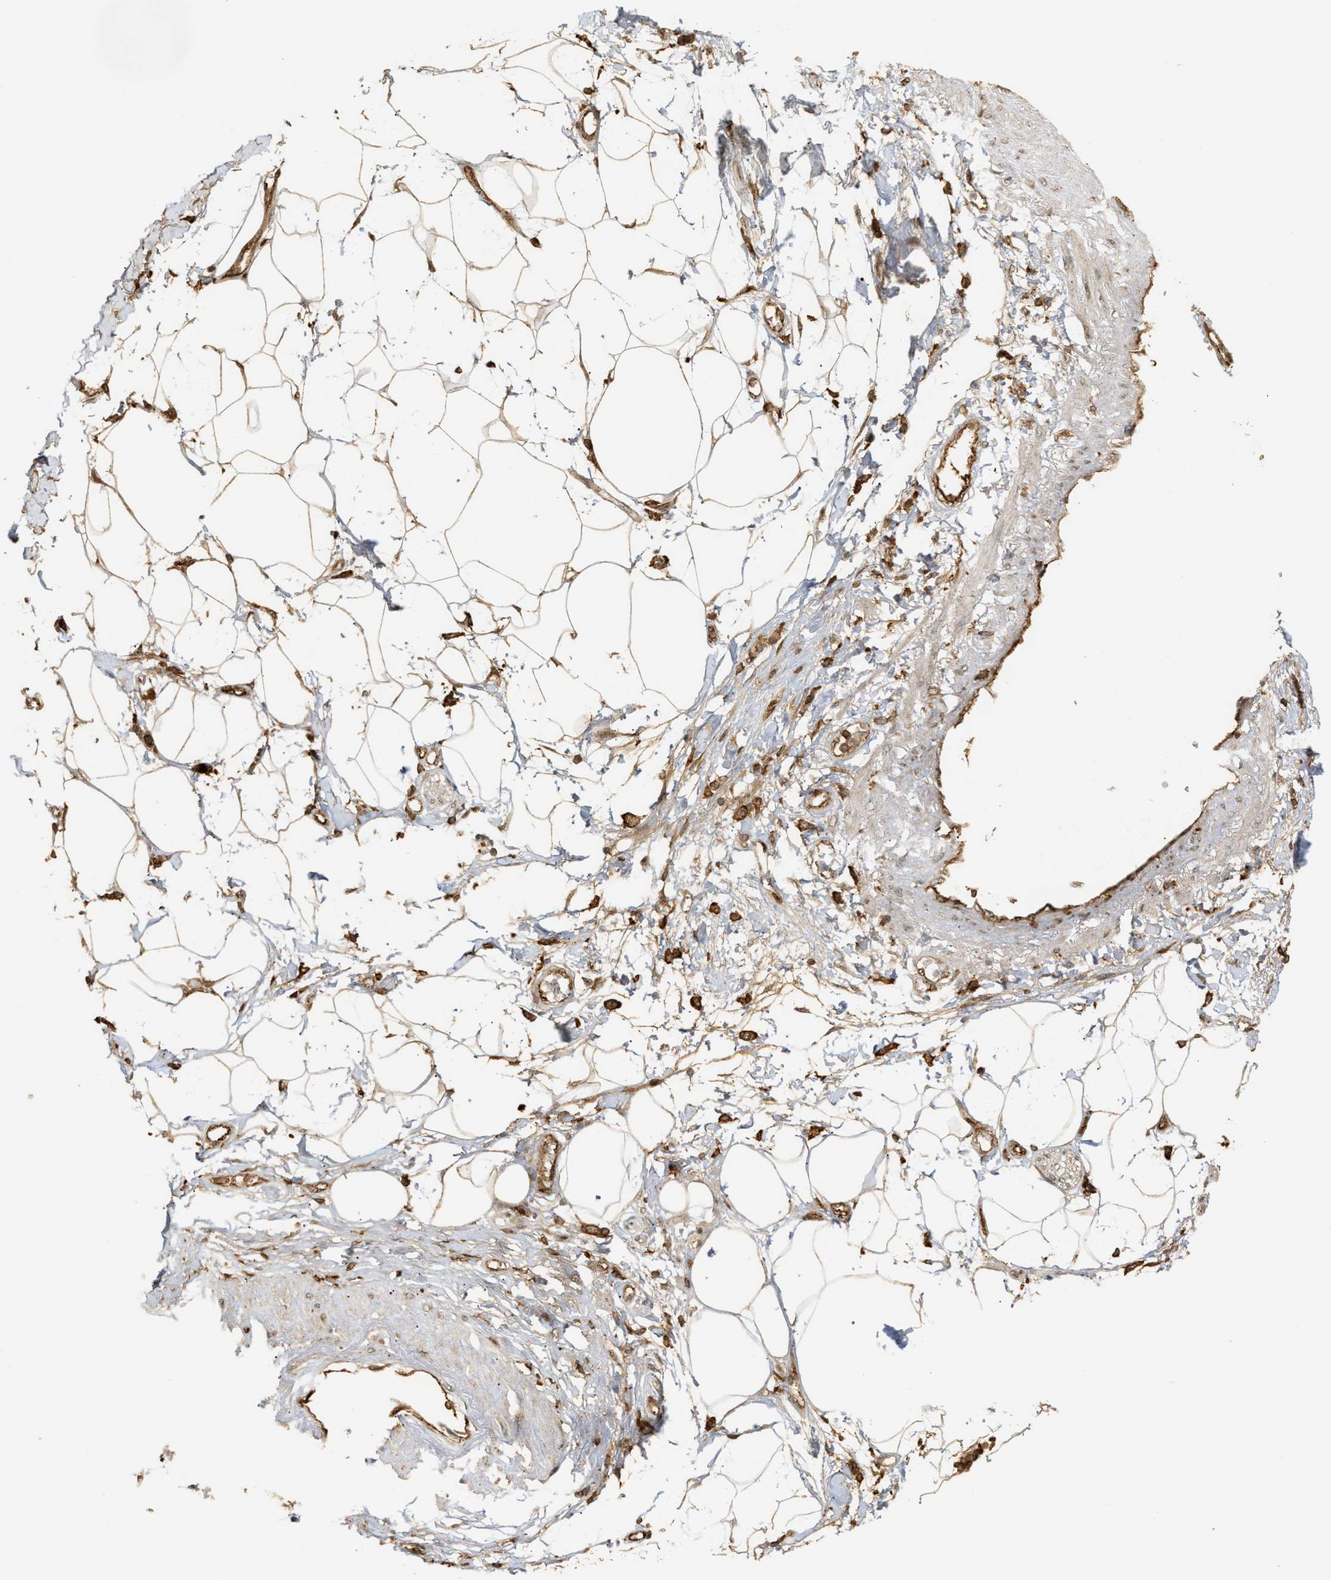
{"staining": {"intensity": "moderate", "quantity": ">75%", "location": "cytoplasmic/membranous,nuclear"}, "tissue": "adipose tissue", "cell_type": "Adipocytes", "image_type": "normal", "snomed": [{"axis": "morphology", "description": "Normal tissue, NOS"}, {"axis": "morphology", "description": "Adenocarcinoma, NOS"}, {"axis": "topography", "description": "Duodenum"}, {"axis": "topography", "description": "Peripheral nerve tissue"}], "caption": "Protein staining displays moderate cytoplasmic/membranous,nuclear staining in about >75% of adipocytes in unremarkable adipose tissue. (DAB (3,3'-diaminobenzidine) = brown stain, brightfield microscopy at high magnification).", "gene": "ZFAND5", "patient": {"sex": "female", "age": 60}}